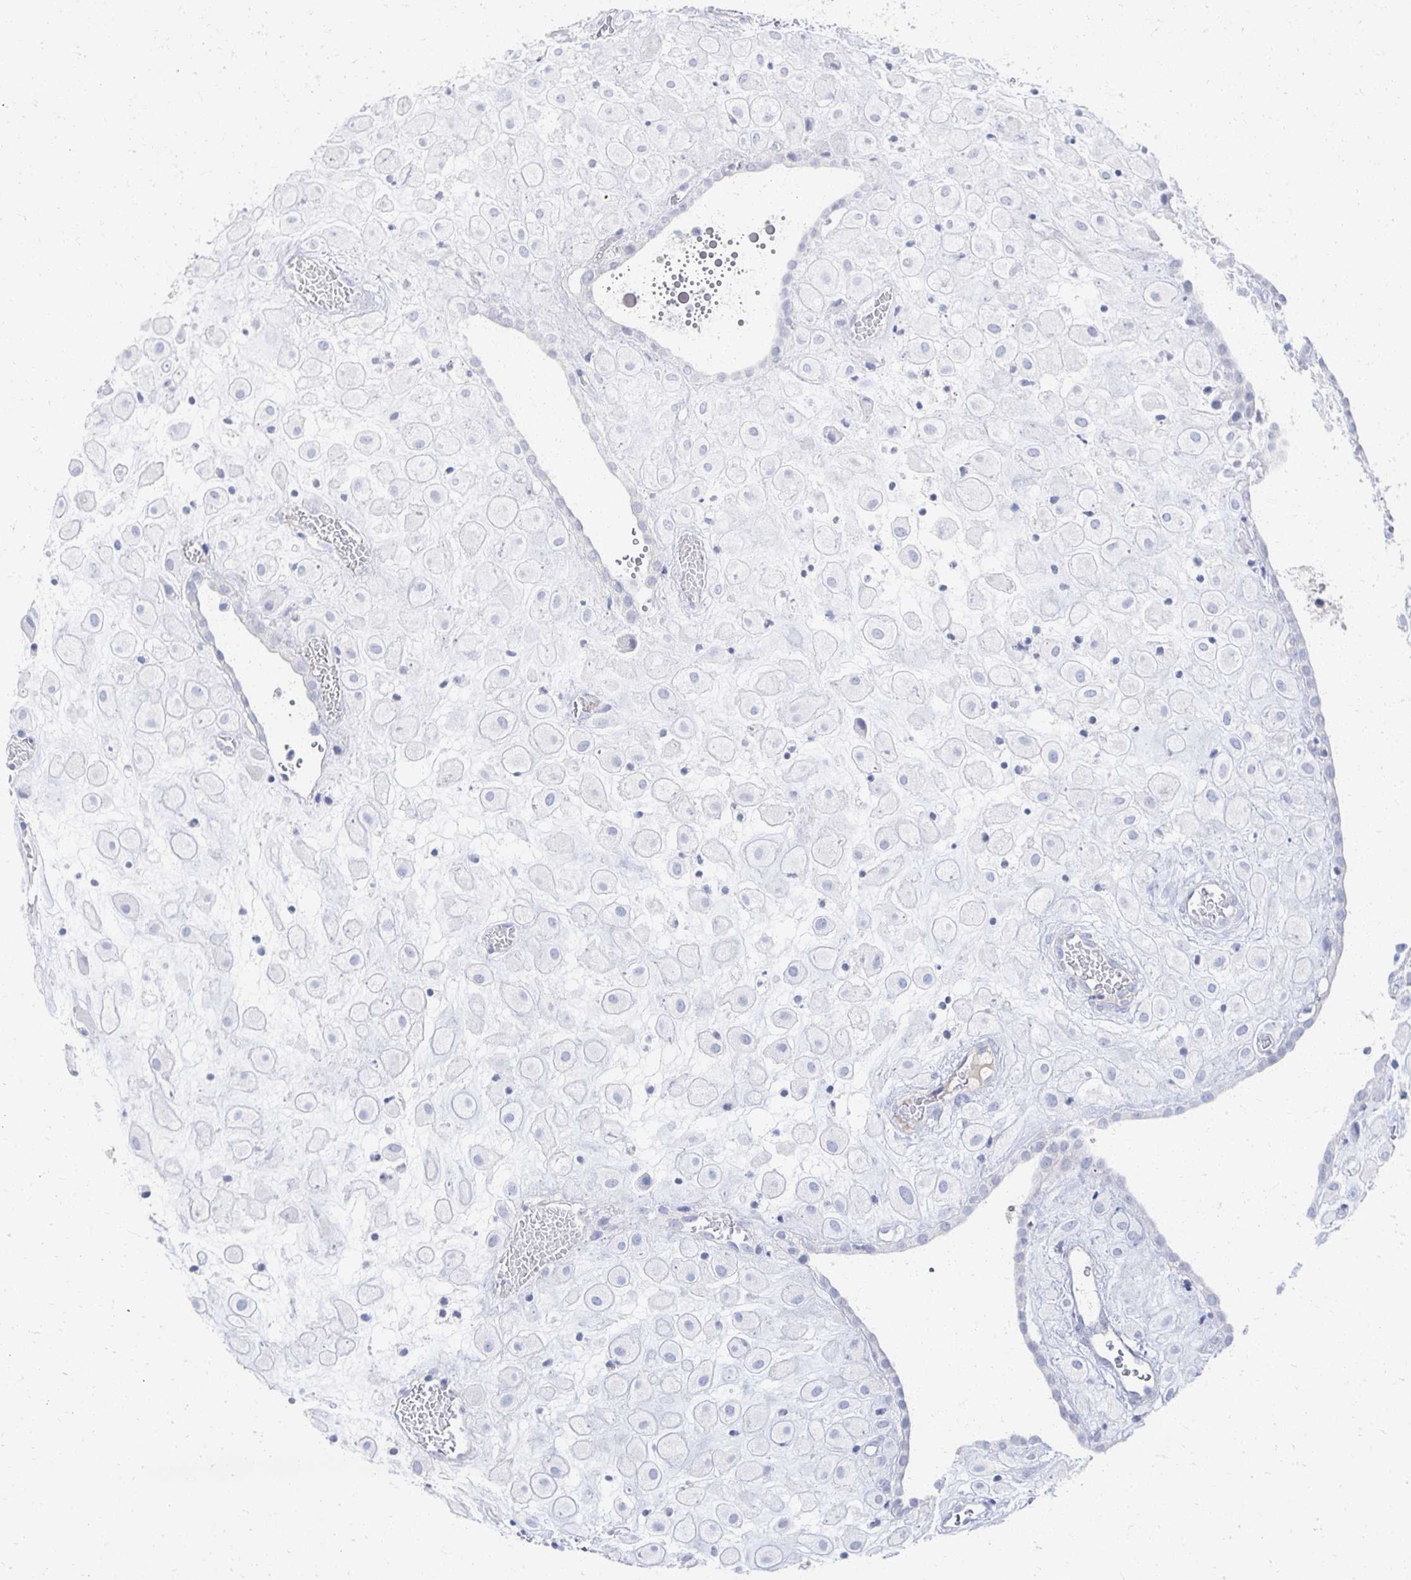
{"staining": {"intensity": "negative", "quantity": "none", "location": "none"}, "tissue": "placenta", "cell_type": "Decidual cells", "image_type": "normal", "snomed": [{"axis": "morphology", "description": "Normal tissue, NOS"}, {"axis": "topography", "description": "Placenta"}], "caption": "The histopathology image displays no significant staining in decidual cells of placenta. (DAB IHC, high magnification).", "gene": "PRR20A", "patient": {"sex": "female", "age": 24}}